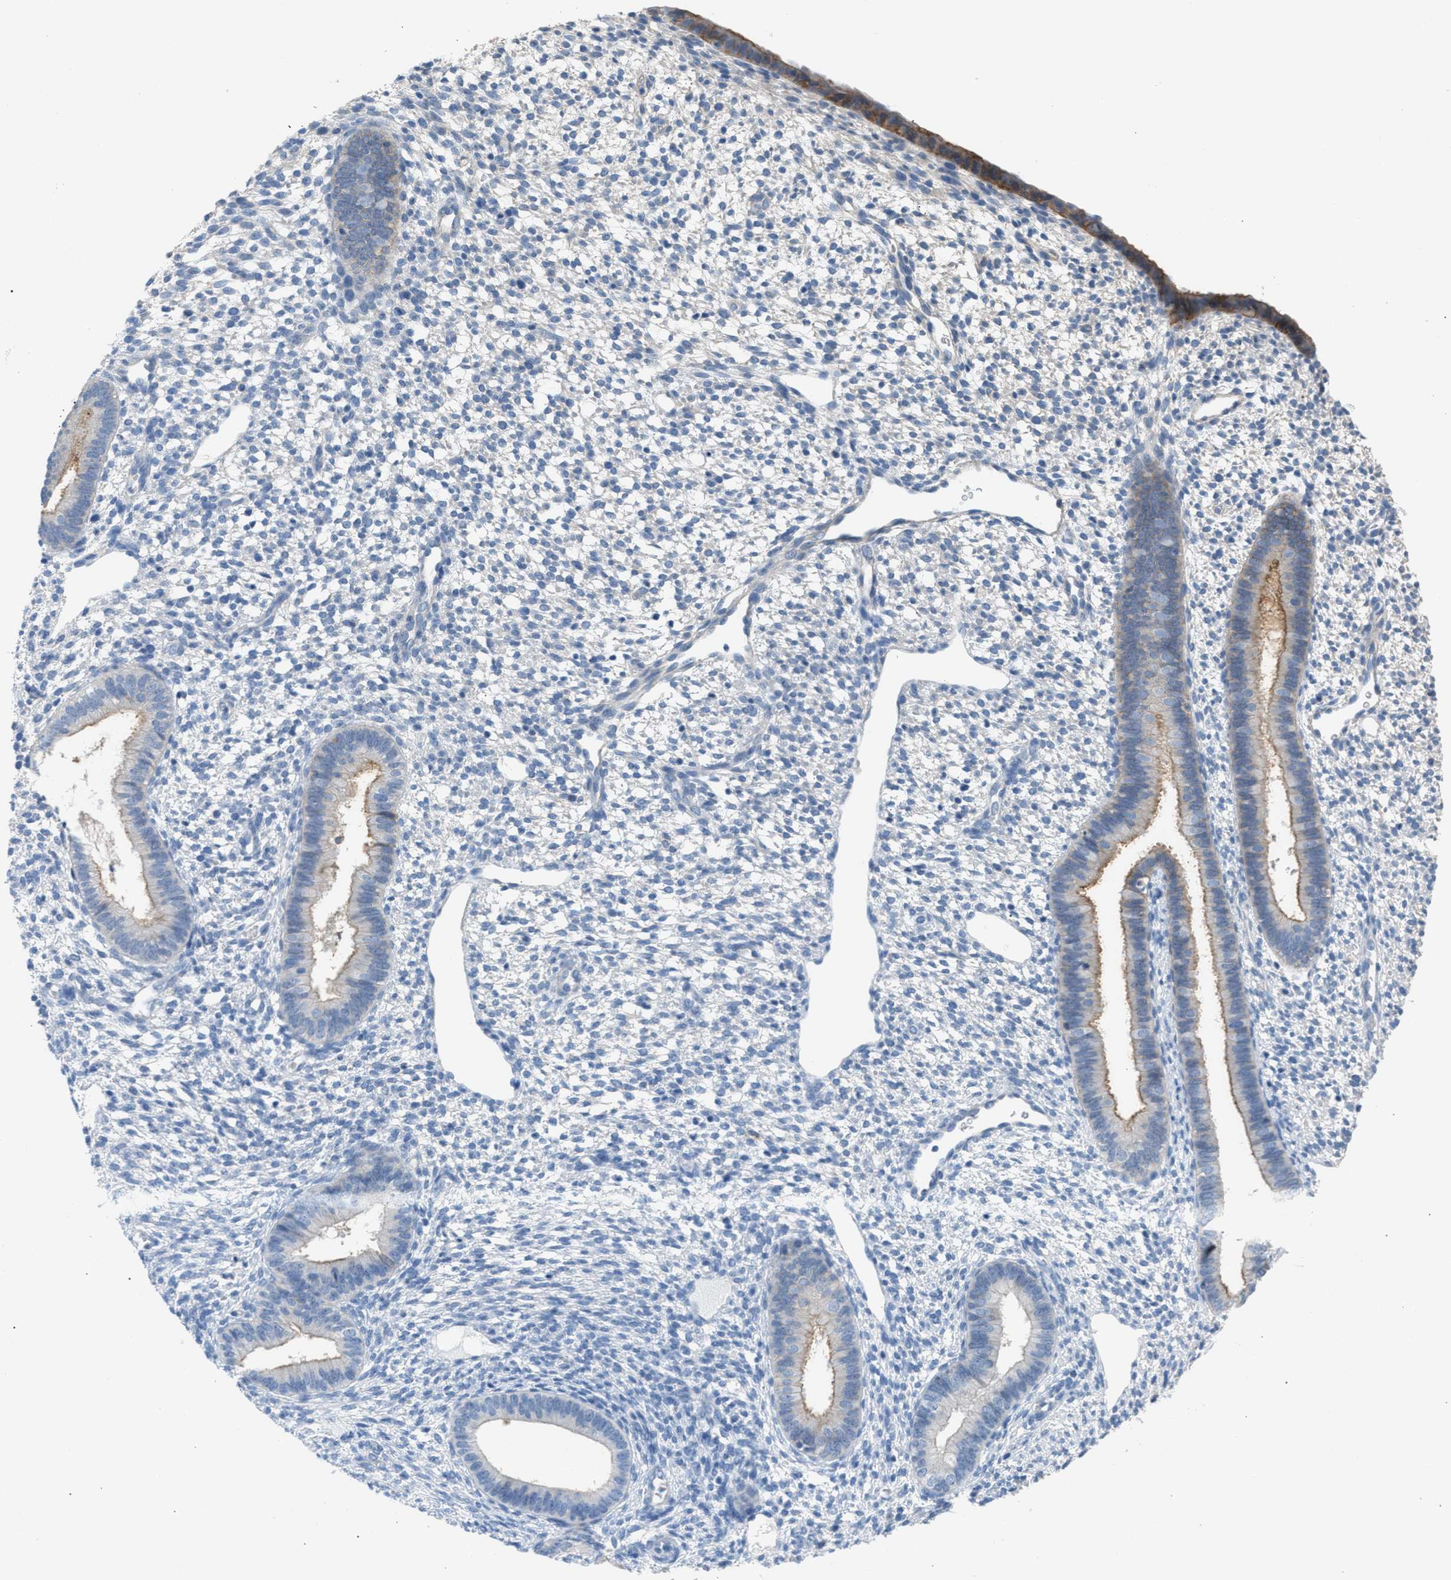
{"staining": {"intensity": "negative", "quantity": "none", "location": "none"}, "tissue": "endometrium", "cell_type": "Cells in endometrial stroma", "image_type": "normal", "snomed": [{"axis": "morphology", "description": "Normal tissue, NOS"}, {"axis": "topography", "description": "Endometrium"}], "caption": "A micrograph of human endometrium is negative for staining in cells in endometrial stroma. Brightfield microscopy of immunohistochemistry (IHC) stained with DAB (3,3'-diaminobenzidine) (brown) and hematoxylin (blue), captured at high magnification.", "gene": "ERBB2", "patient": {"sex": "female", "age": 46}}